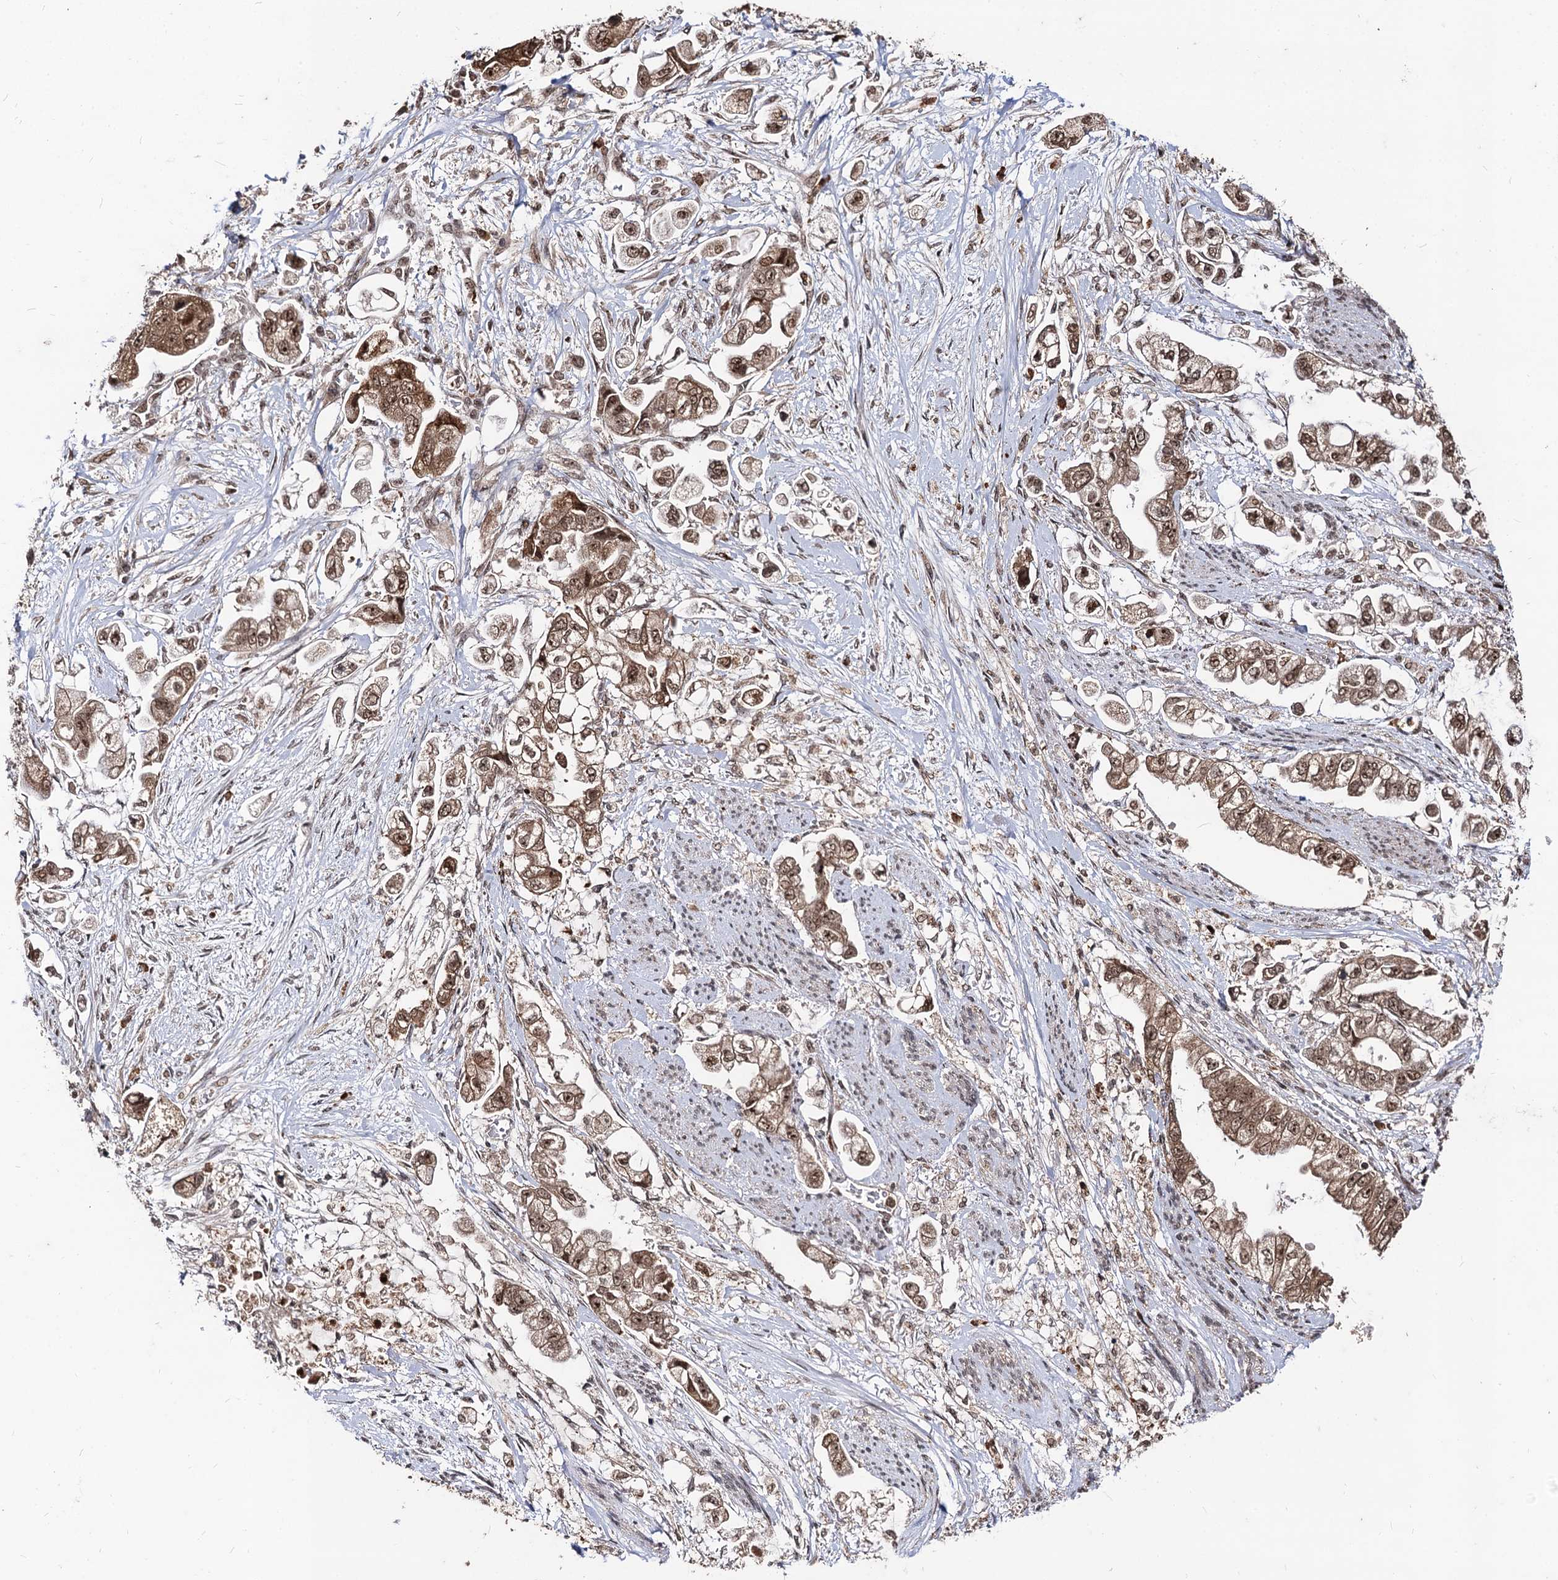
{"staining": {"intensity": "moderate", "quantity": ">75%", "location": "cytoplasmic/membranous,nuclear"}, "tissue": "stomach cancer", "cell_type": "Tumor cells", "image_type": "cancer", "snomed": [{"axis": "morphology", "description": "Adenocarcinoma, NOS"}, {"axis": "topography", "description": "Stomach"}], "caption": "Human stomach cancer (adenocarcinoma) stained with a protein marker reveals moderate staining in tumor cells.", "gene": "SFSWAP", "patient": {"sex": "male", "age": 62}}